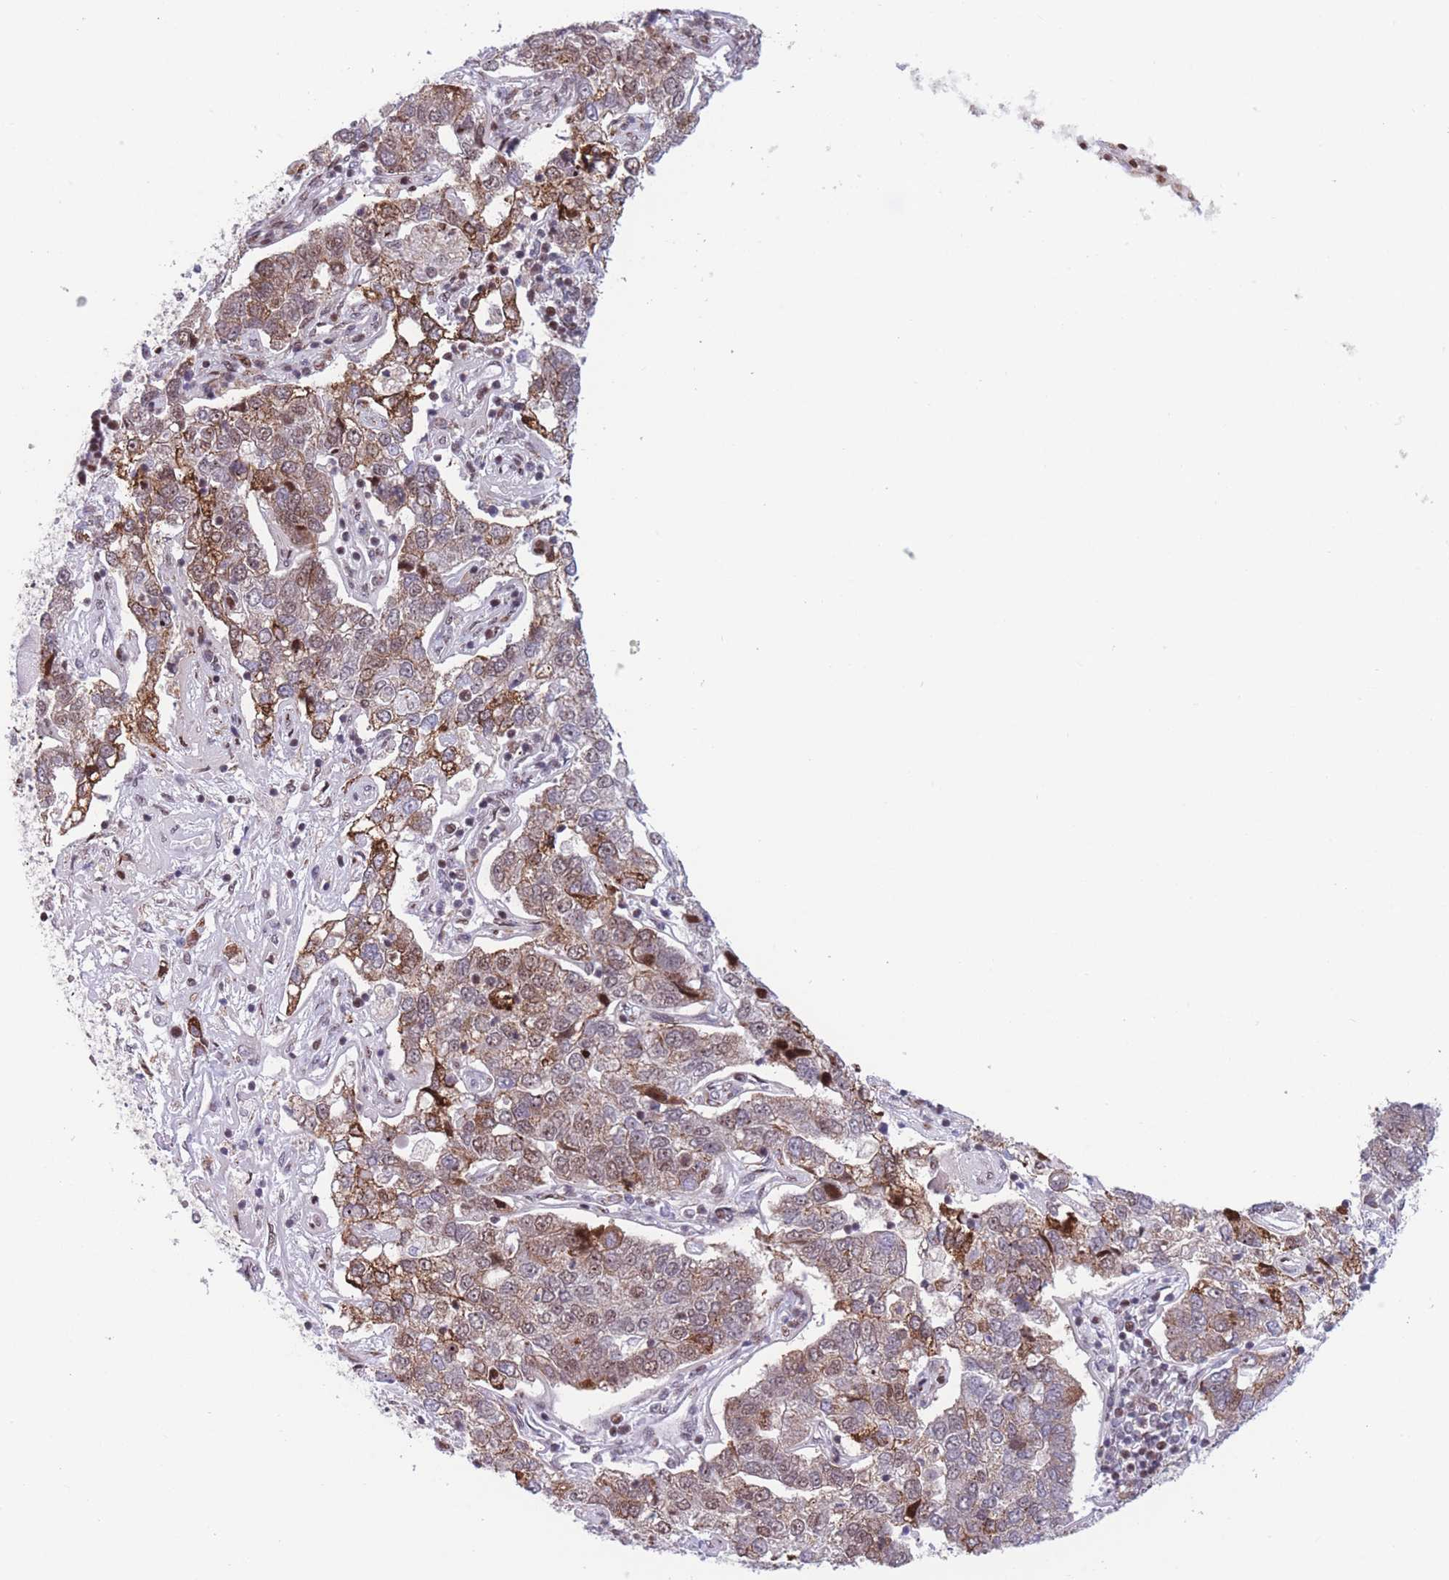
{"staining": {"intensity": "strong", "quantity": "<25%", "location": "cytoplasmic/membranous,nuclear"}, "tissue": "pancreatic cancer", "cell_type": "Tumor cells", "image_type": "cancer", "snomed": [{"axis": "morphology", "description": "Adenocarcinoma, NOS"}, {"axis": "topography", "description": "Pancreas"}], "caption": "Pancreatic cancer stained for a protein demonstrates strong cytoplasmic/membranous and nuclear positivity in tumor cells.", "gene": "DNAJC3", "patient": {"sex": "female", "age": 61}}